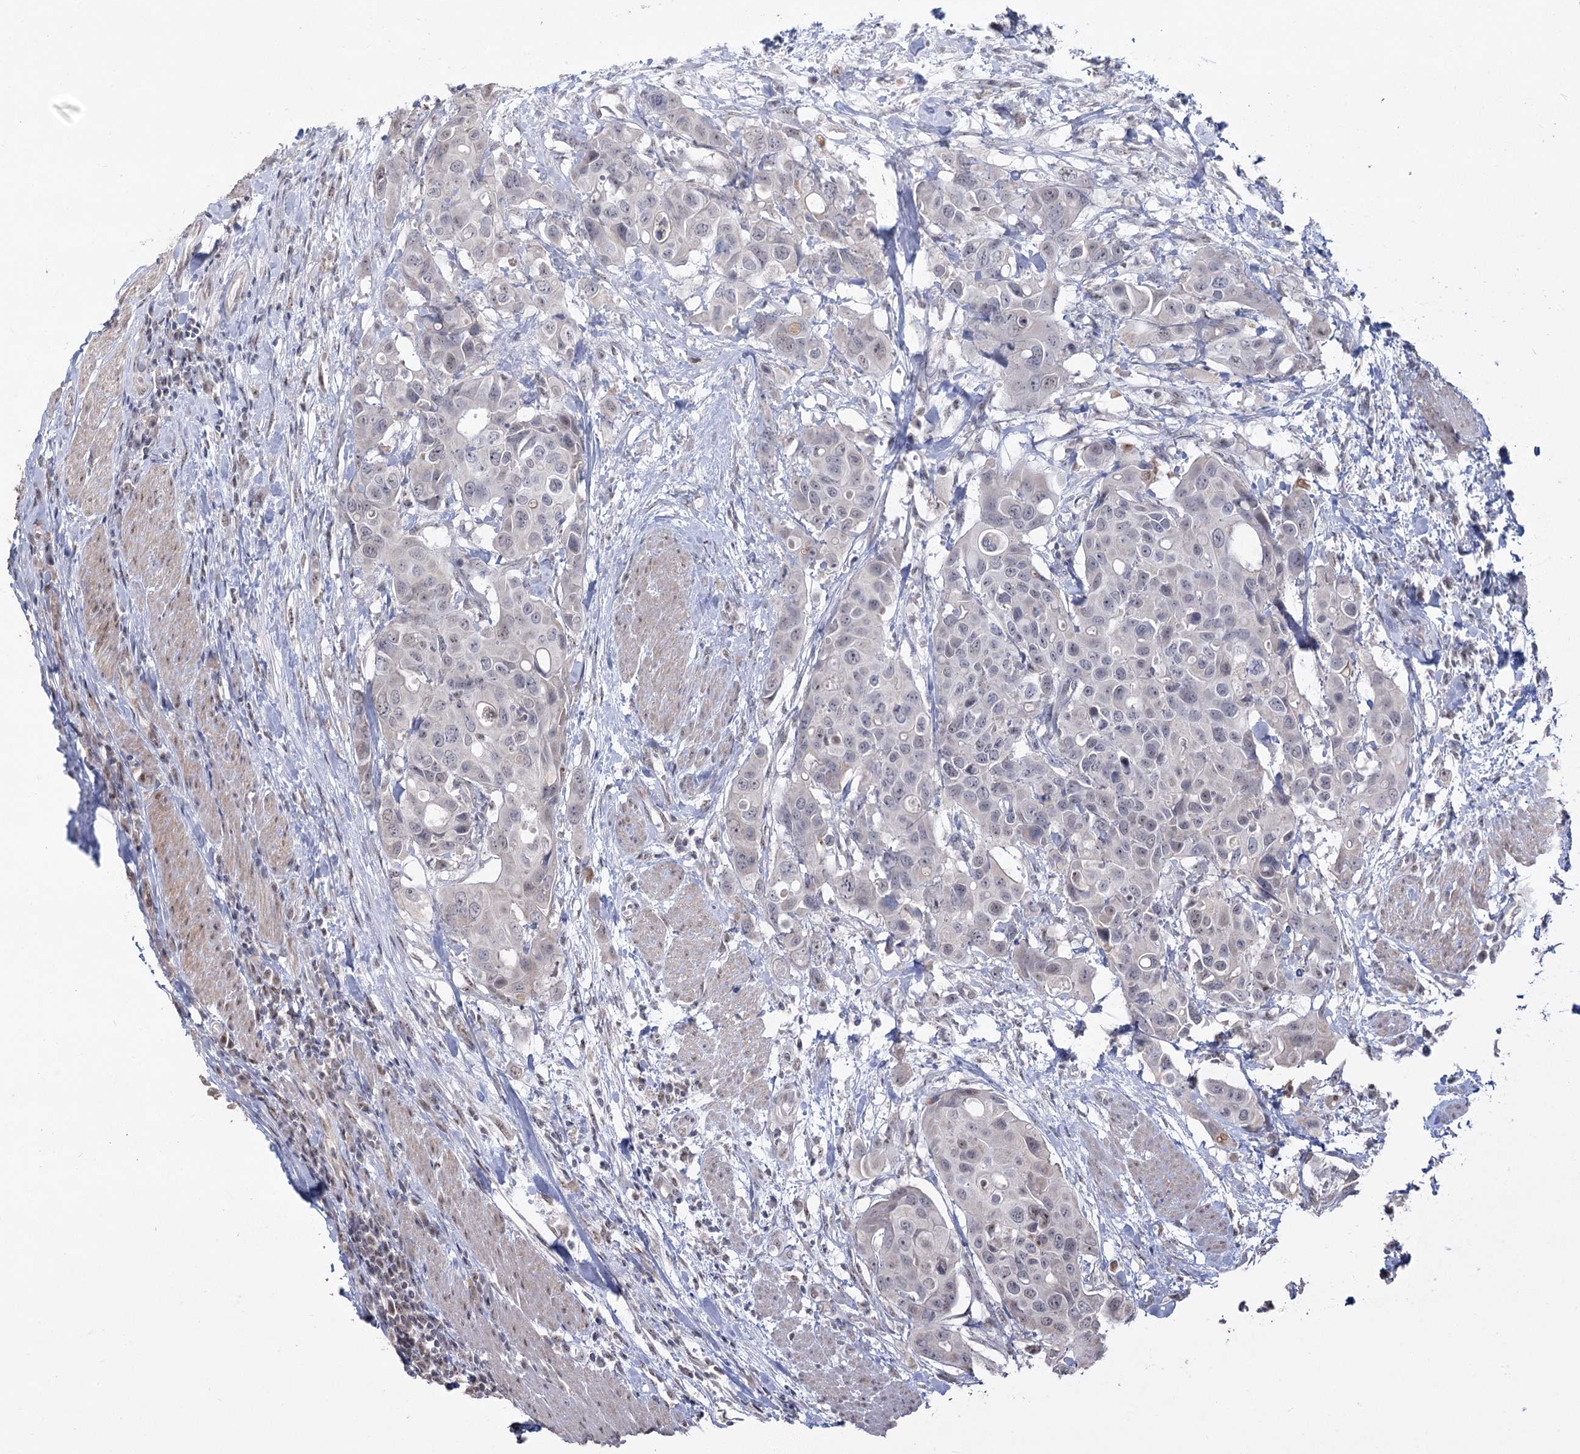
{"staining": {"intensity": "negative", "quantity": "none", "location": "none"}, "tissue": "colorectal cancer", "cell_type": "Tumor cells", "image_type": "cancer", "snomed": [{"axis": "morphology", "description": "Adenocarcinoma, NOS"}, {"axis": "topography", "description": "Colon"}], "caption": "Immunohistochemistry (IHC) image of neoplastic tissue: colorectal cancer stained with DAB displays no significant protein positivity in tumor cells.", "gene": "RUFY4", "patient": {"sex": "male", "age": 77}}